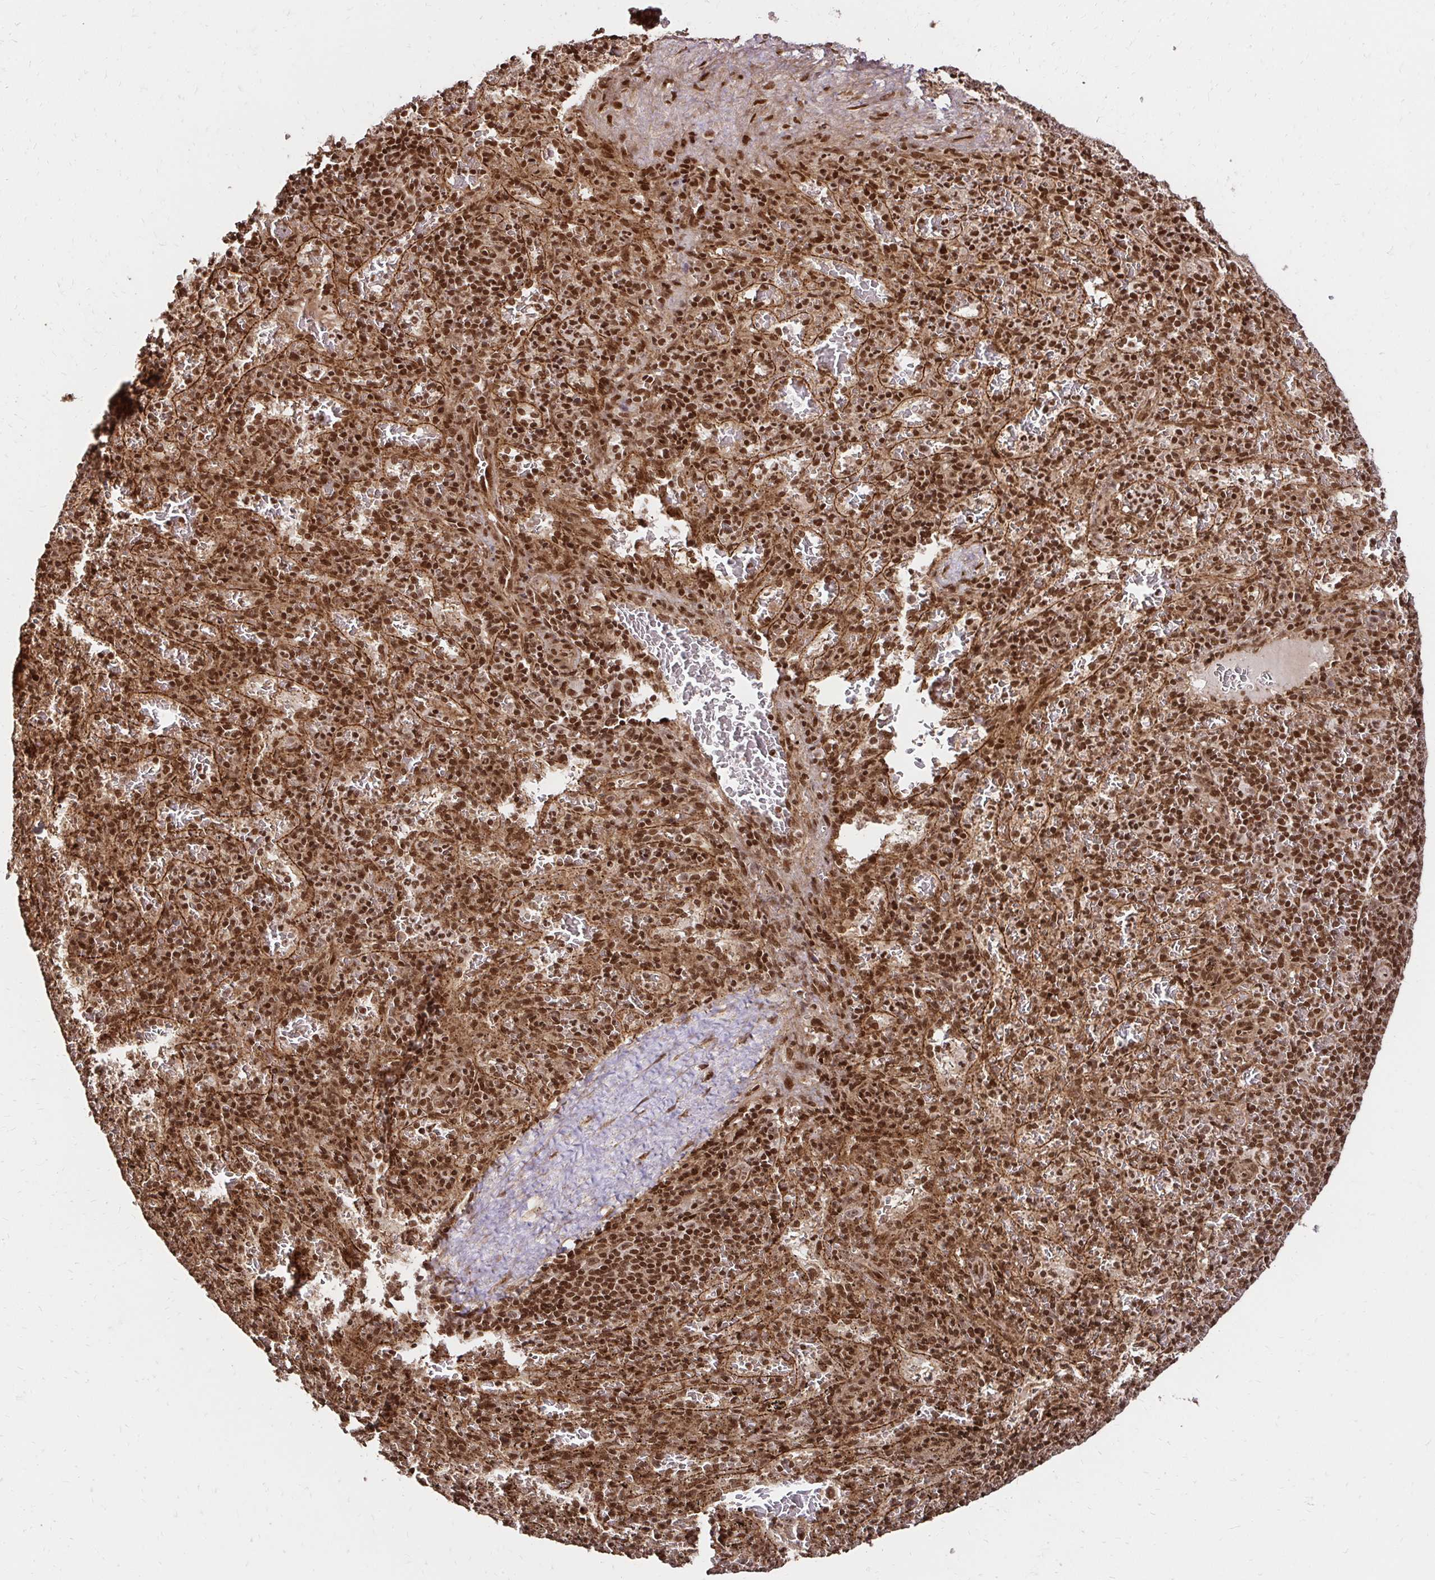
{"staining": {"intensity": "strong", "quantity": ">75%", "location": "nuclear"}, "tissue": "spleen", "cell_type": "Cells in red pulp", "image_type": "normal", "snomed": [{"axis": "morphology", "description": "Normal tissue, NOS"}, {"axis": "topography", "description": "Spleen"}], "caption": "Protein staining exhibits strong nuclear staining in approximately >75% of cells in red pulp in unremarkable spleen.", "gene": "GLYR1", "patient": {"sex": "male", "age": 57}}